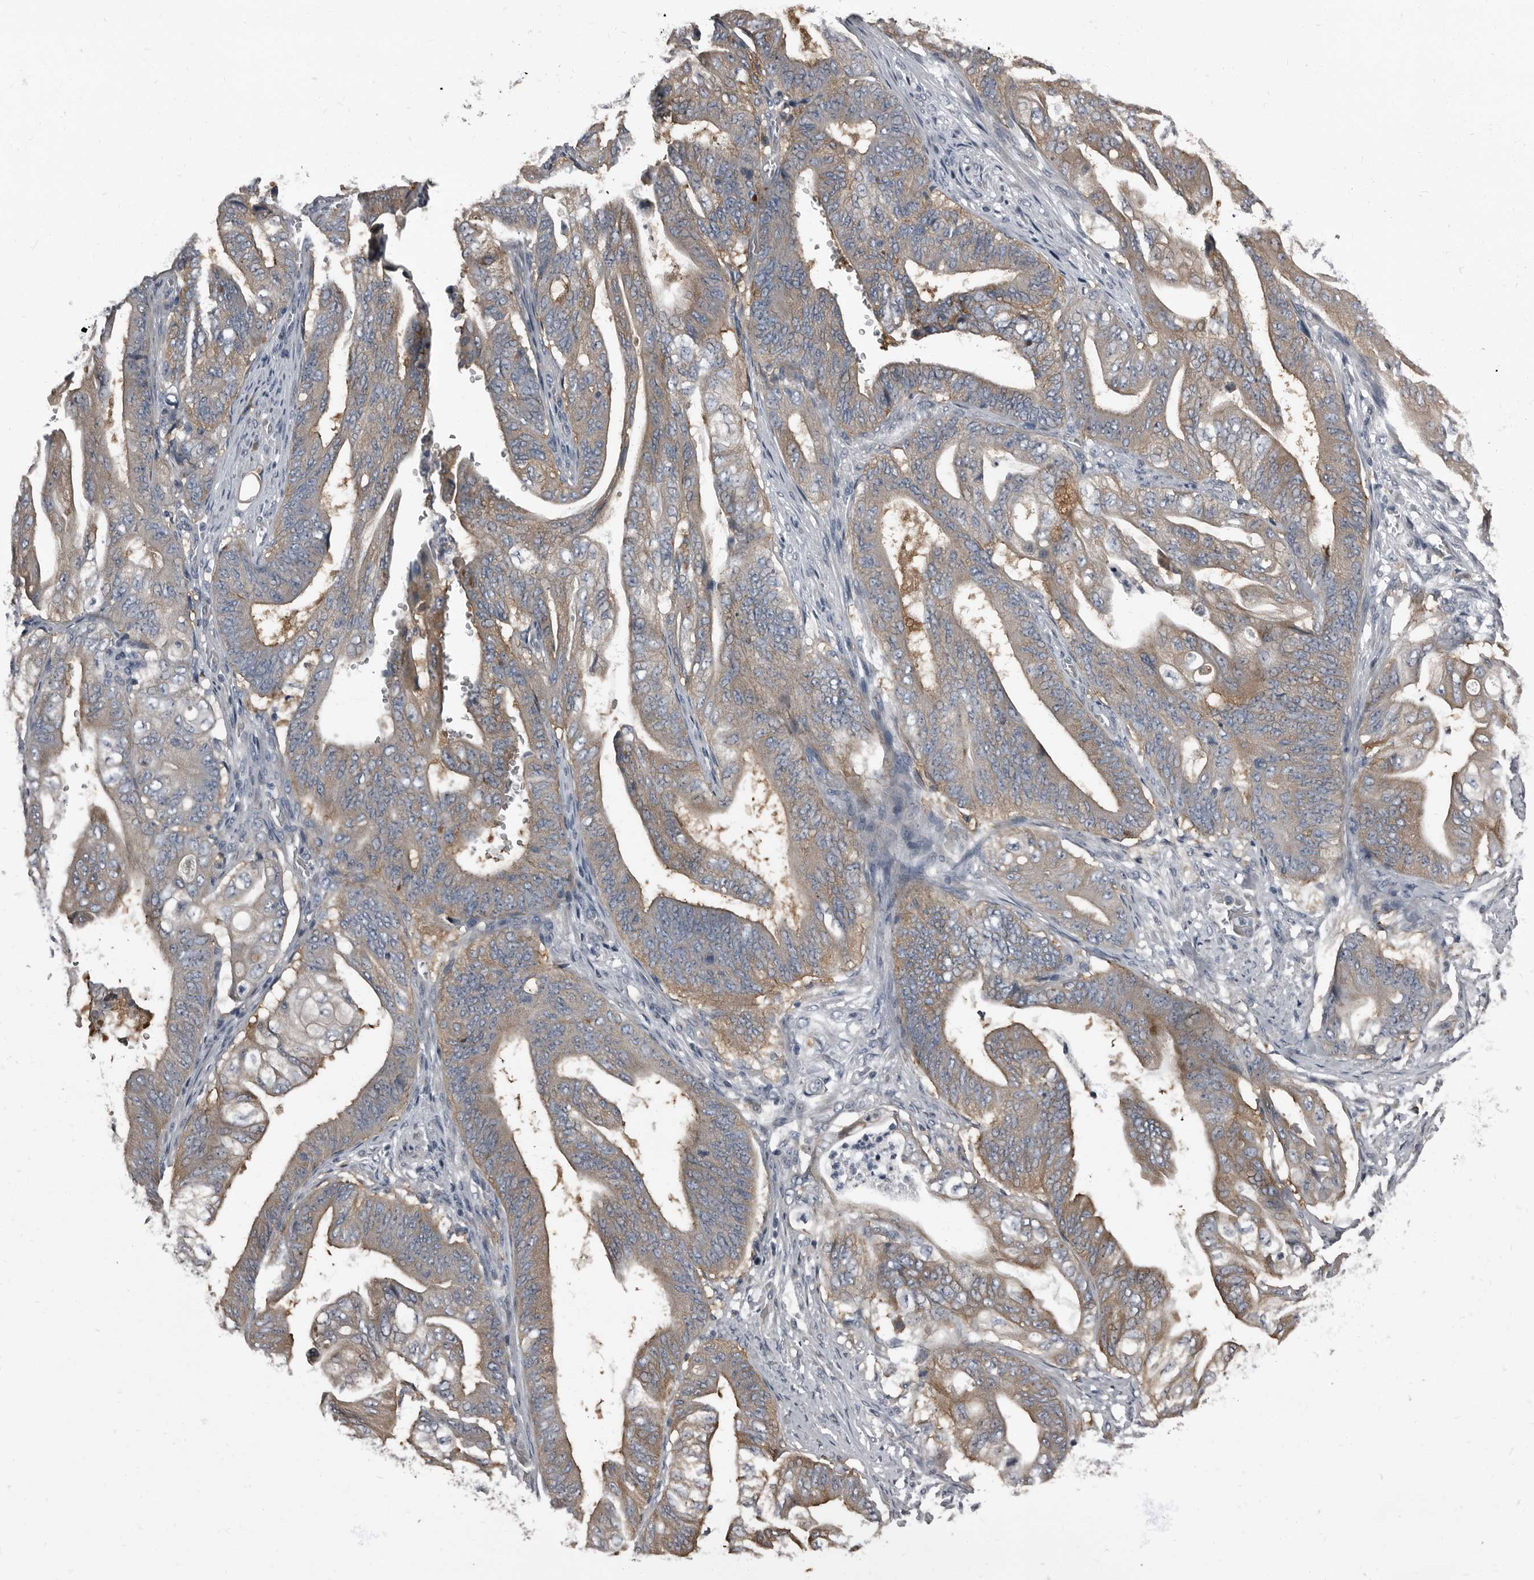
{"staining": {"intensity": "moderate", "quantity": ">75%", "location": "cytoplasmic/membranous"}, "tissue": "stomach cancer", "cell_type": "Tumor cells", "image_type": "cancer", "snomed": [{"axis": "morphology", "description": "Adenocarcinoma, NOS"}, {"axis": "topography", "description": "Stomach"}], "caption": "Immunohistochemical staining of human adenocarcinoma (stomach) displays medium levels of moderate cytoplasmic/membranous staining in about >75% of tumor cells. (Brightfield microscopy of DAB IHC at high magnification).", "gene": "TPD52L1", "patient": {"sex": "female", "age": 73}}